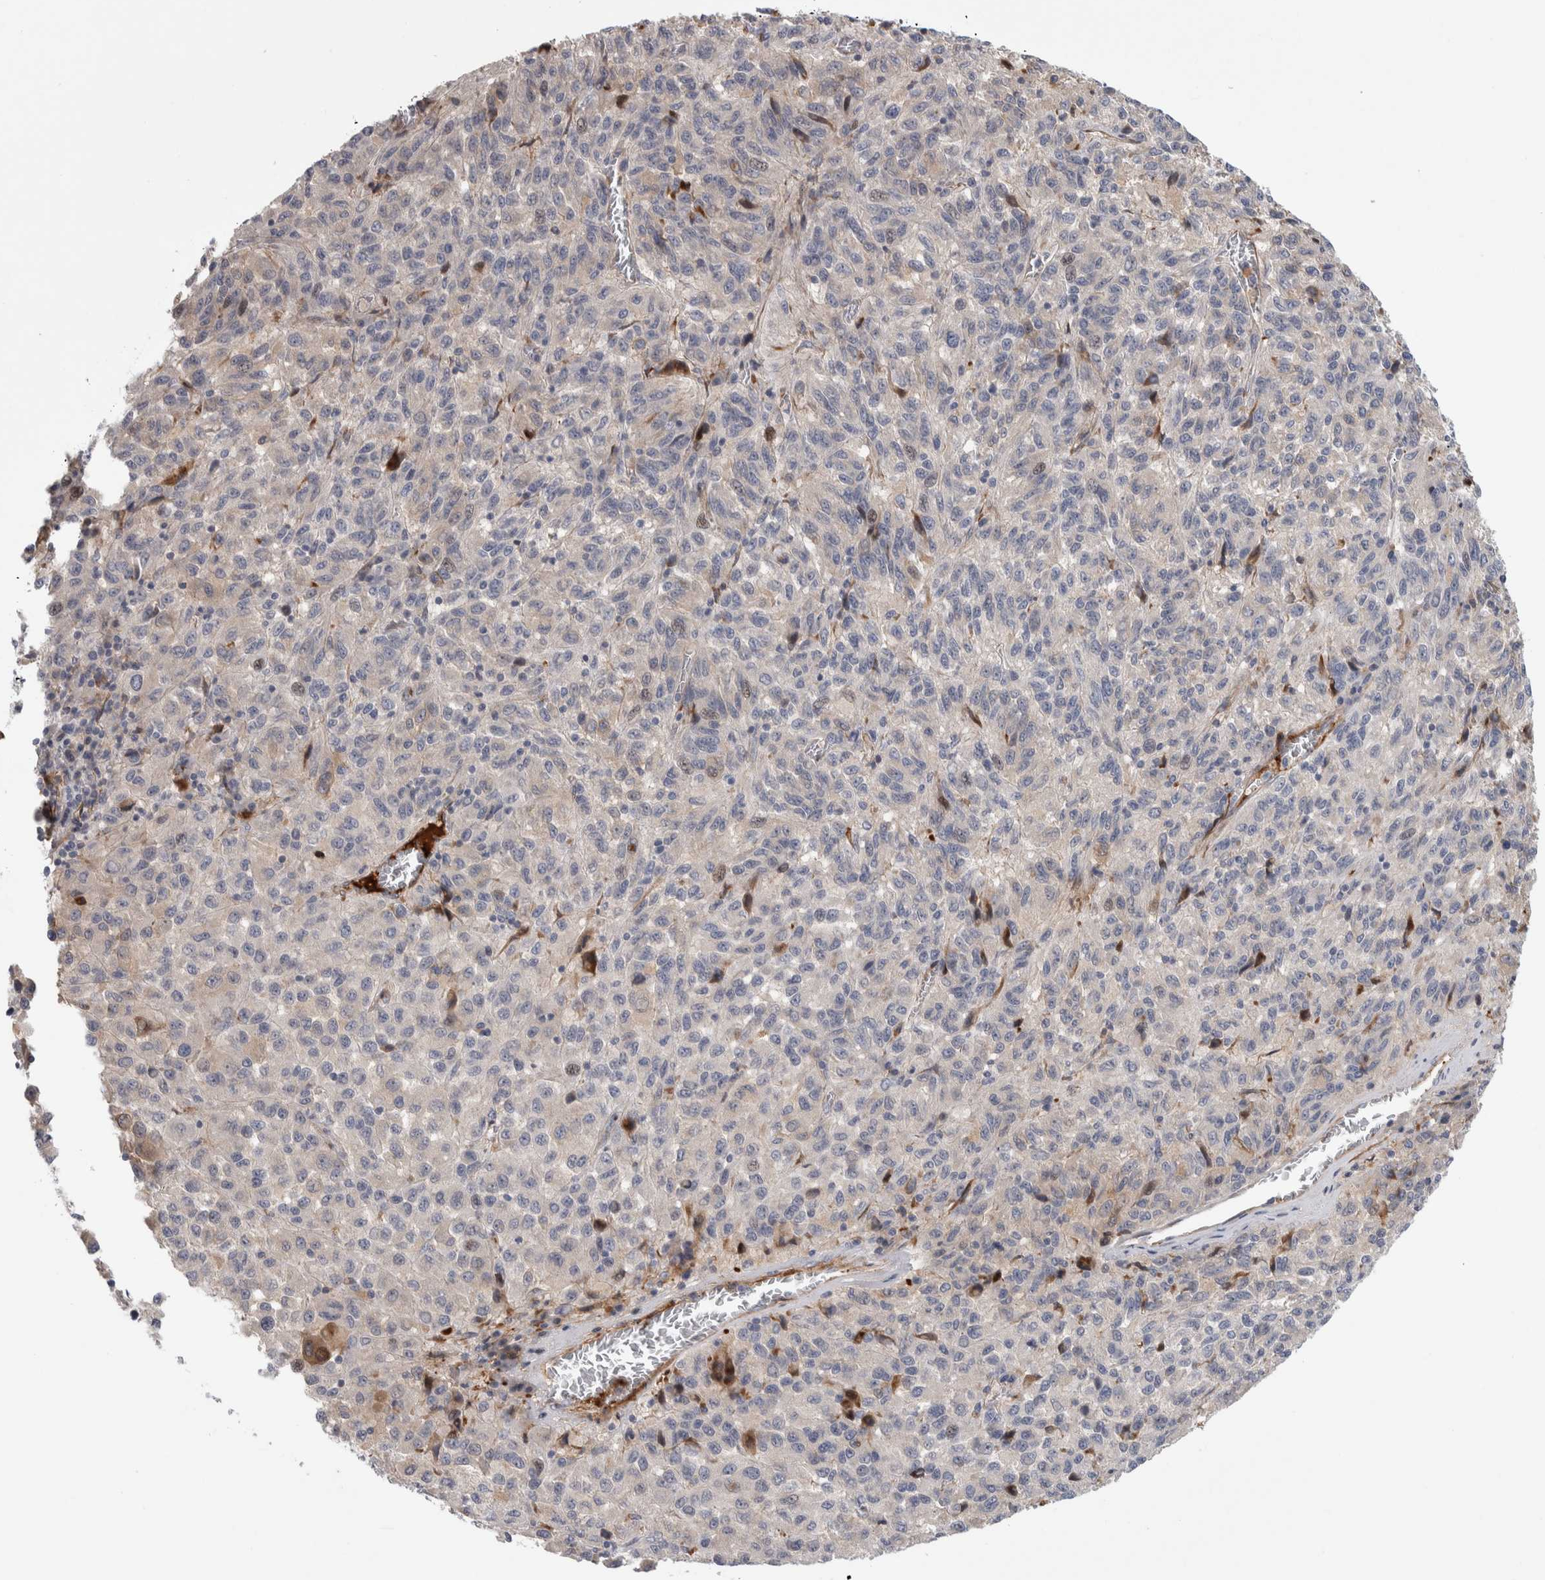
{"staining": {"intensity": "negative", "quantity": "none", "location": "none"}, "tissue": "skin cancer", "cell_type": "Tumor cells", "image_type": "cancer", "snomed": [{"axis": "morphology", "description": "Squamous cell carcinoma, NOS"}, {"axis": "topography", "description": "Skin"}], "caption": "Tumor cells are negative for brown protein staining in skin cancer (squamous cell carcinoma). Brightfield microscopy of immunohistochemistry stained with DAB (brown) and hematoxylin (blue), captured at high magnification.", "gene": "PSMG3", "patient": {"sex": "female", "age": 73}}